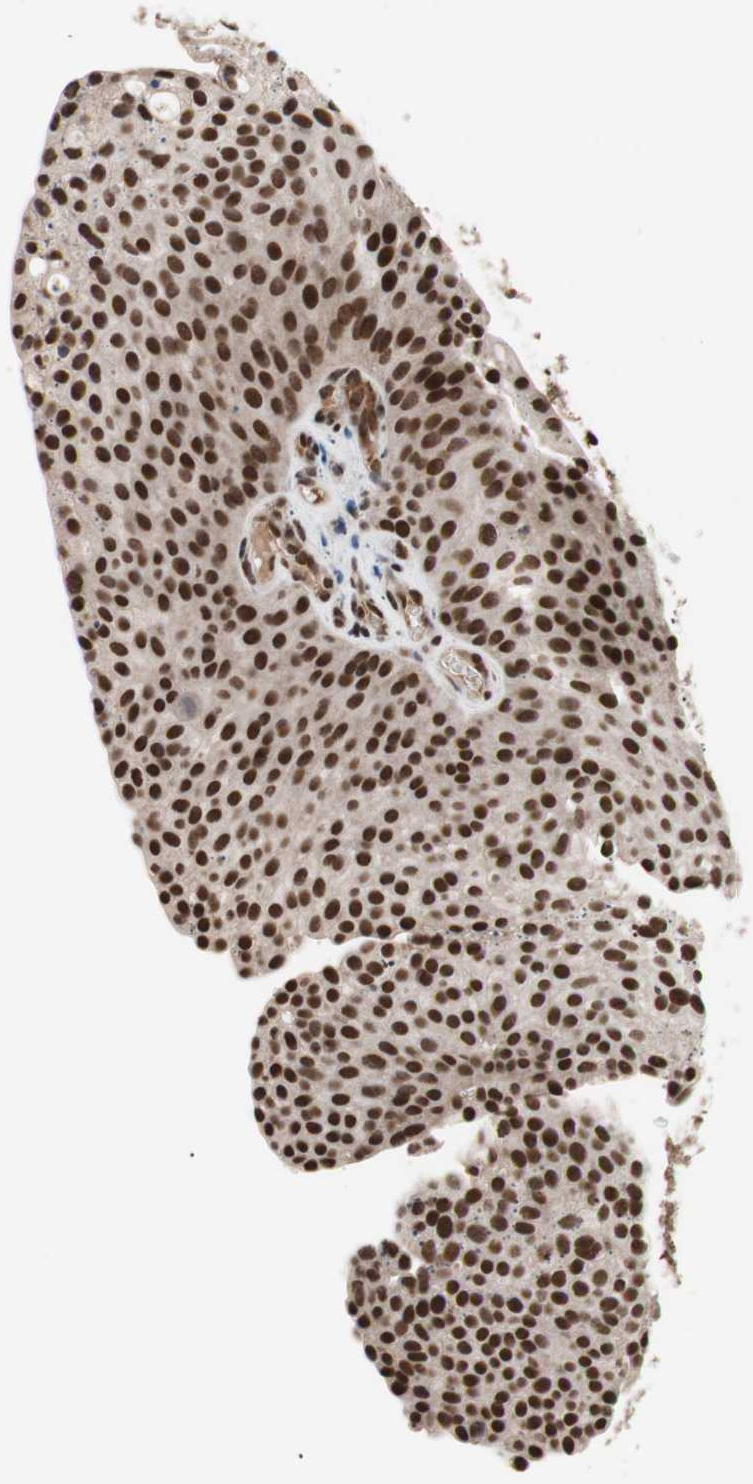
{"staining": {"intensity": "strong", "quantity": ">75%", "location": "nuclear"}, "tissue": "urothelial cancer", "cell_type": "Tumor cells", "image_type": "cancer", "snomed": [{"axis": "morphology", "description": "Urothelial carcinoma, Low grade"}, {"axis": "topography", "description": "Smooth muscle"}, {"axis": "topography", "description": "Urinary bladder"}], "caption": "Tumor cells show strong nuclear positivity in about >75% of cells in low-grade urothelial carcinoma. (brown staining indicates protein expression, while blue staining denotes nuclei).", "gene": "CHAMP1", "patient": {"sex": "male", "age": 60}}